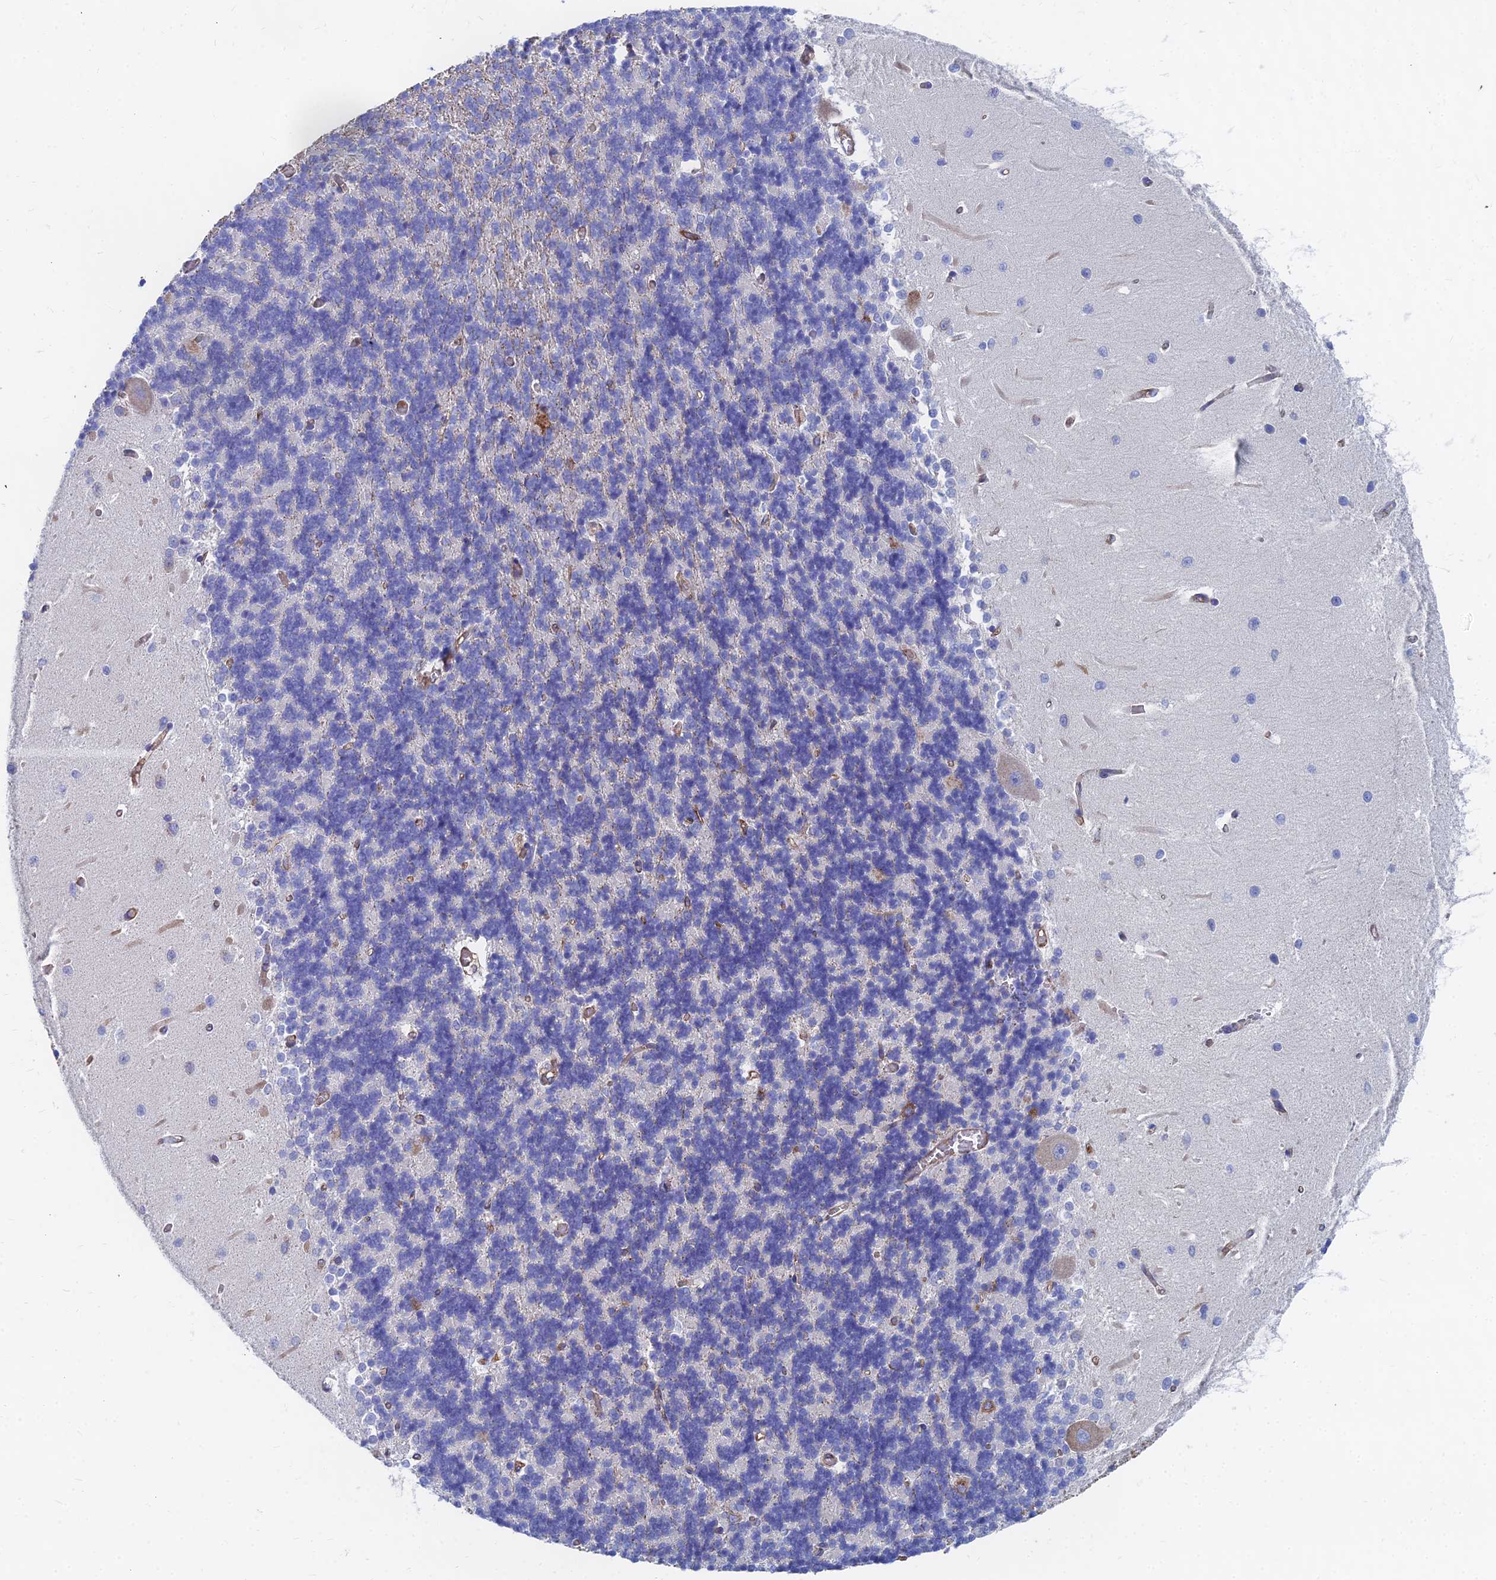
{"staining": {"intensity": "negative", "quantity": "none", "location": "none"}, "tissue": "cerebellum", "cell_type": "Cells in granular layer", "image_type": "normal", "snomed": [{"axis": "morphology", "description": "Normal tissue, NOS"}, {"axis": "topography", "description": "Cerebellum"}], "caption": "Immunohistochemistry histopathology image of unremarkable cerebellum: cerebellum stained with DAB exhibits no significant protein positivity in cells in granular layer.", "gene": "FFAR3", "patient": {"sex": "male", "age": 37}}